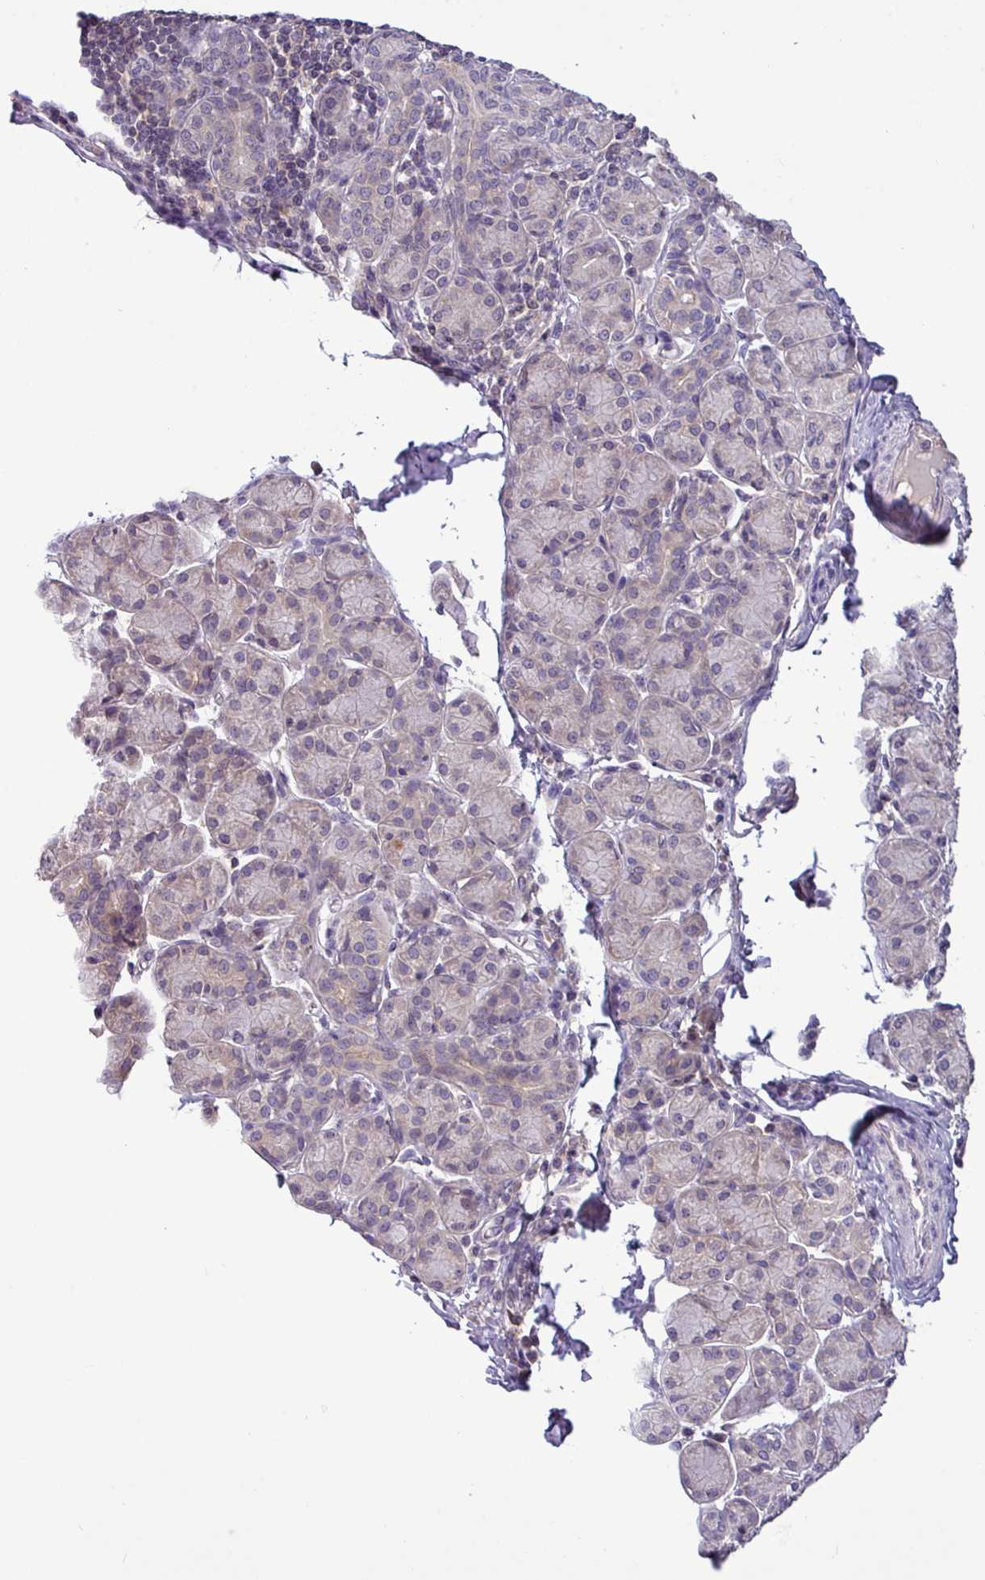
{"staining": {"intensity": "negative", "quantity": "none", "location": "none"}, "tissue": "salivary gland", "cell_type": "Glandular cells", "image_type": "normal", "snomed": [{"axis": "morphology", "description": "Normal tissue, NOS"}, {"axis": "morphology", "description": "Inflammation, NOS"}, {"axis": "topography", "description": "Lymph node"}, {"axis": "topography", "description": "Salivary gland"}], "caption": "An immunohistochemistry (IHC) photomicrograph of benign salivary gland is shown. There is no staining in glandular cells of salivary gland.", "gene": "TMEM62", "patient": {"sex": "male", "age": 3}}